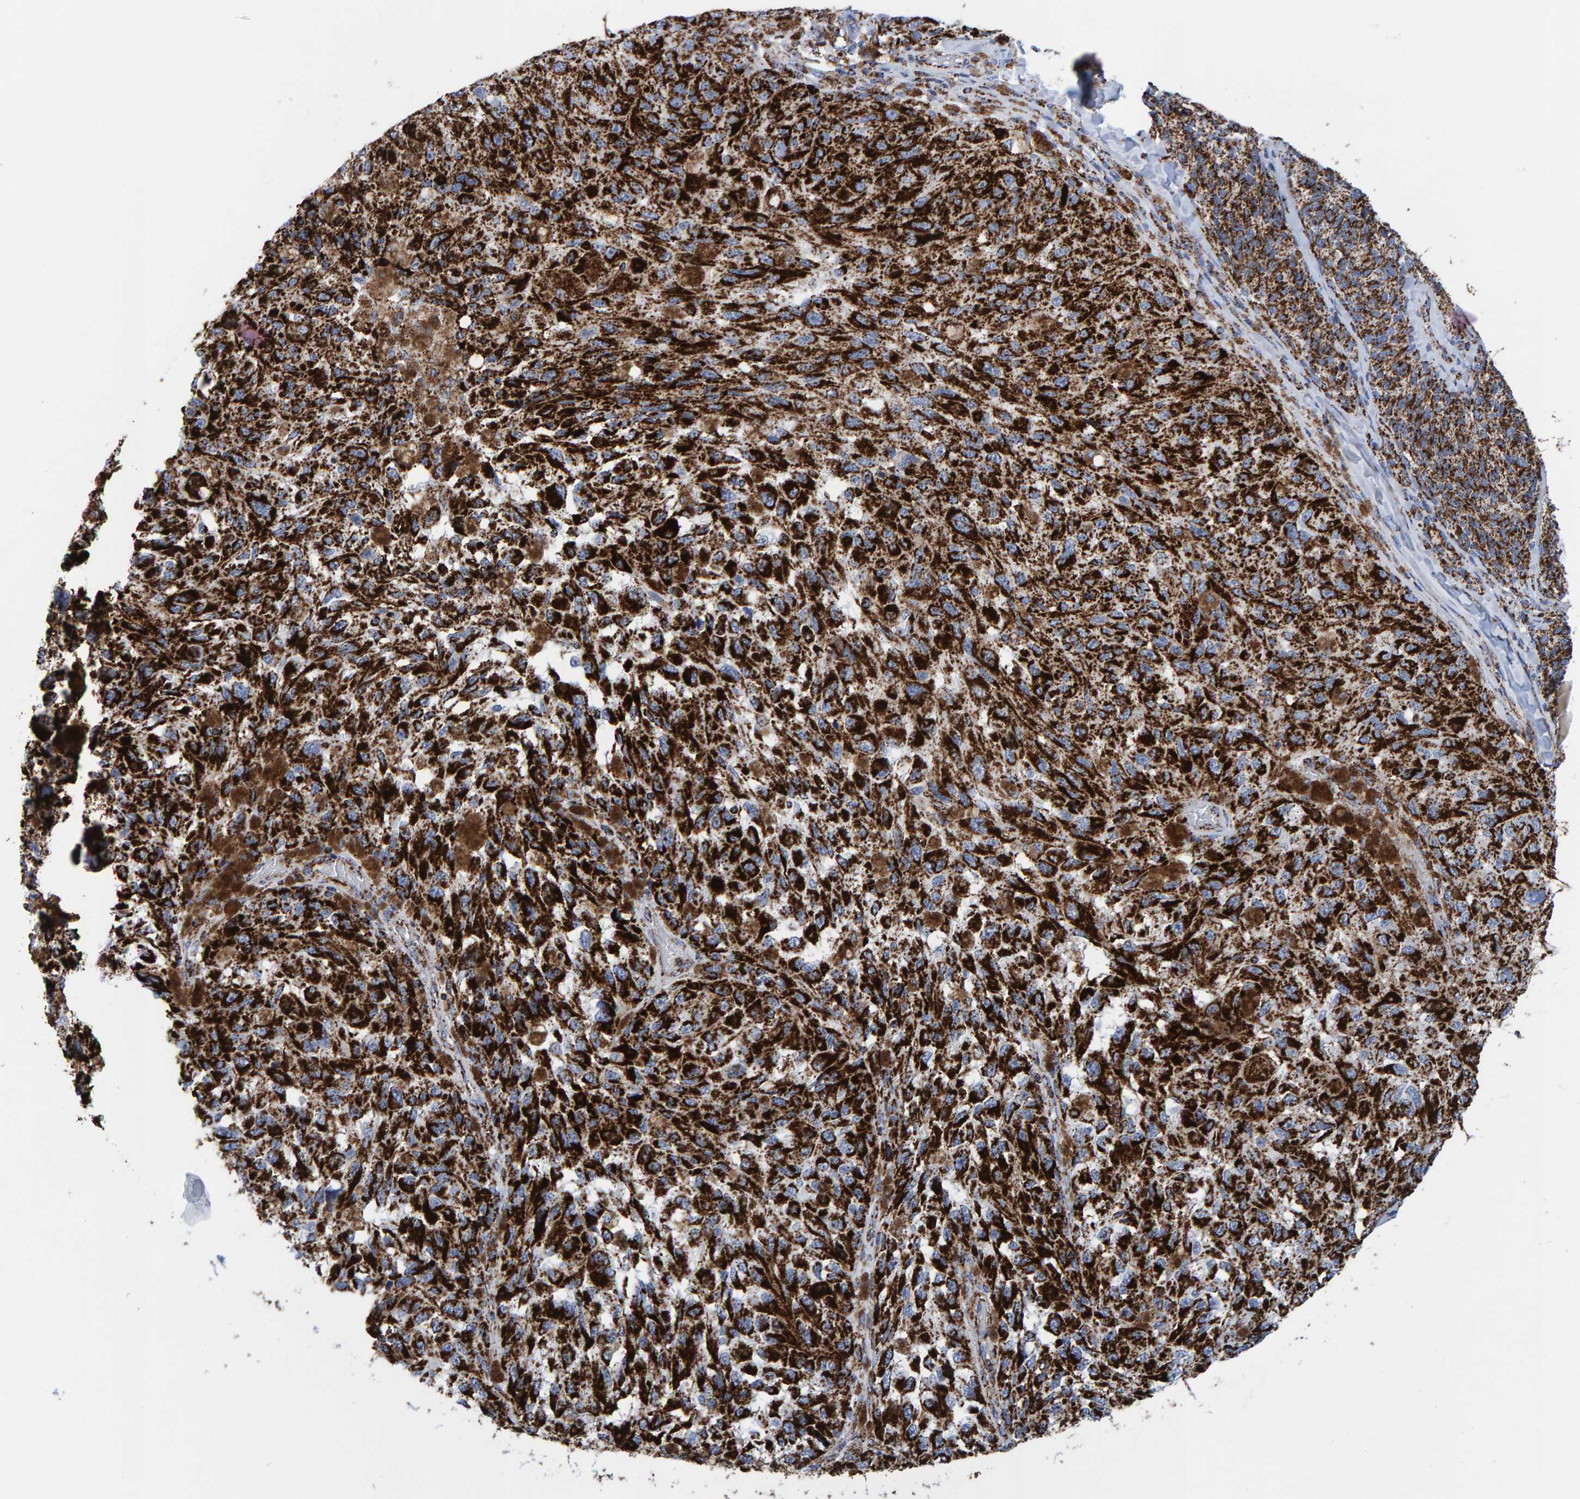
{"staining": {"intensity": "strong", "quantity": ">75%", "location": "cytoplasmic/membranous"}, "tissue": "melanoma", "cell_type": "Tumor cells", "image_type": "cancer", "snomed": [{"axis": "morphology", "description": "Malignant melanoma, NOS"}, {"axis": "topography", "description": "Skin"}], "caption": "Malignant melanoma stained with a protein marker displays strong staining in tumor cells.", "gene": "ENSG00000262660", "patient": {"sex": "female", "age": 73}}